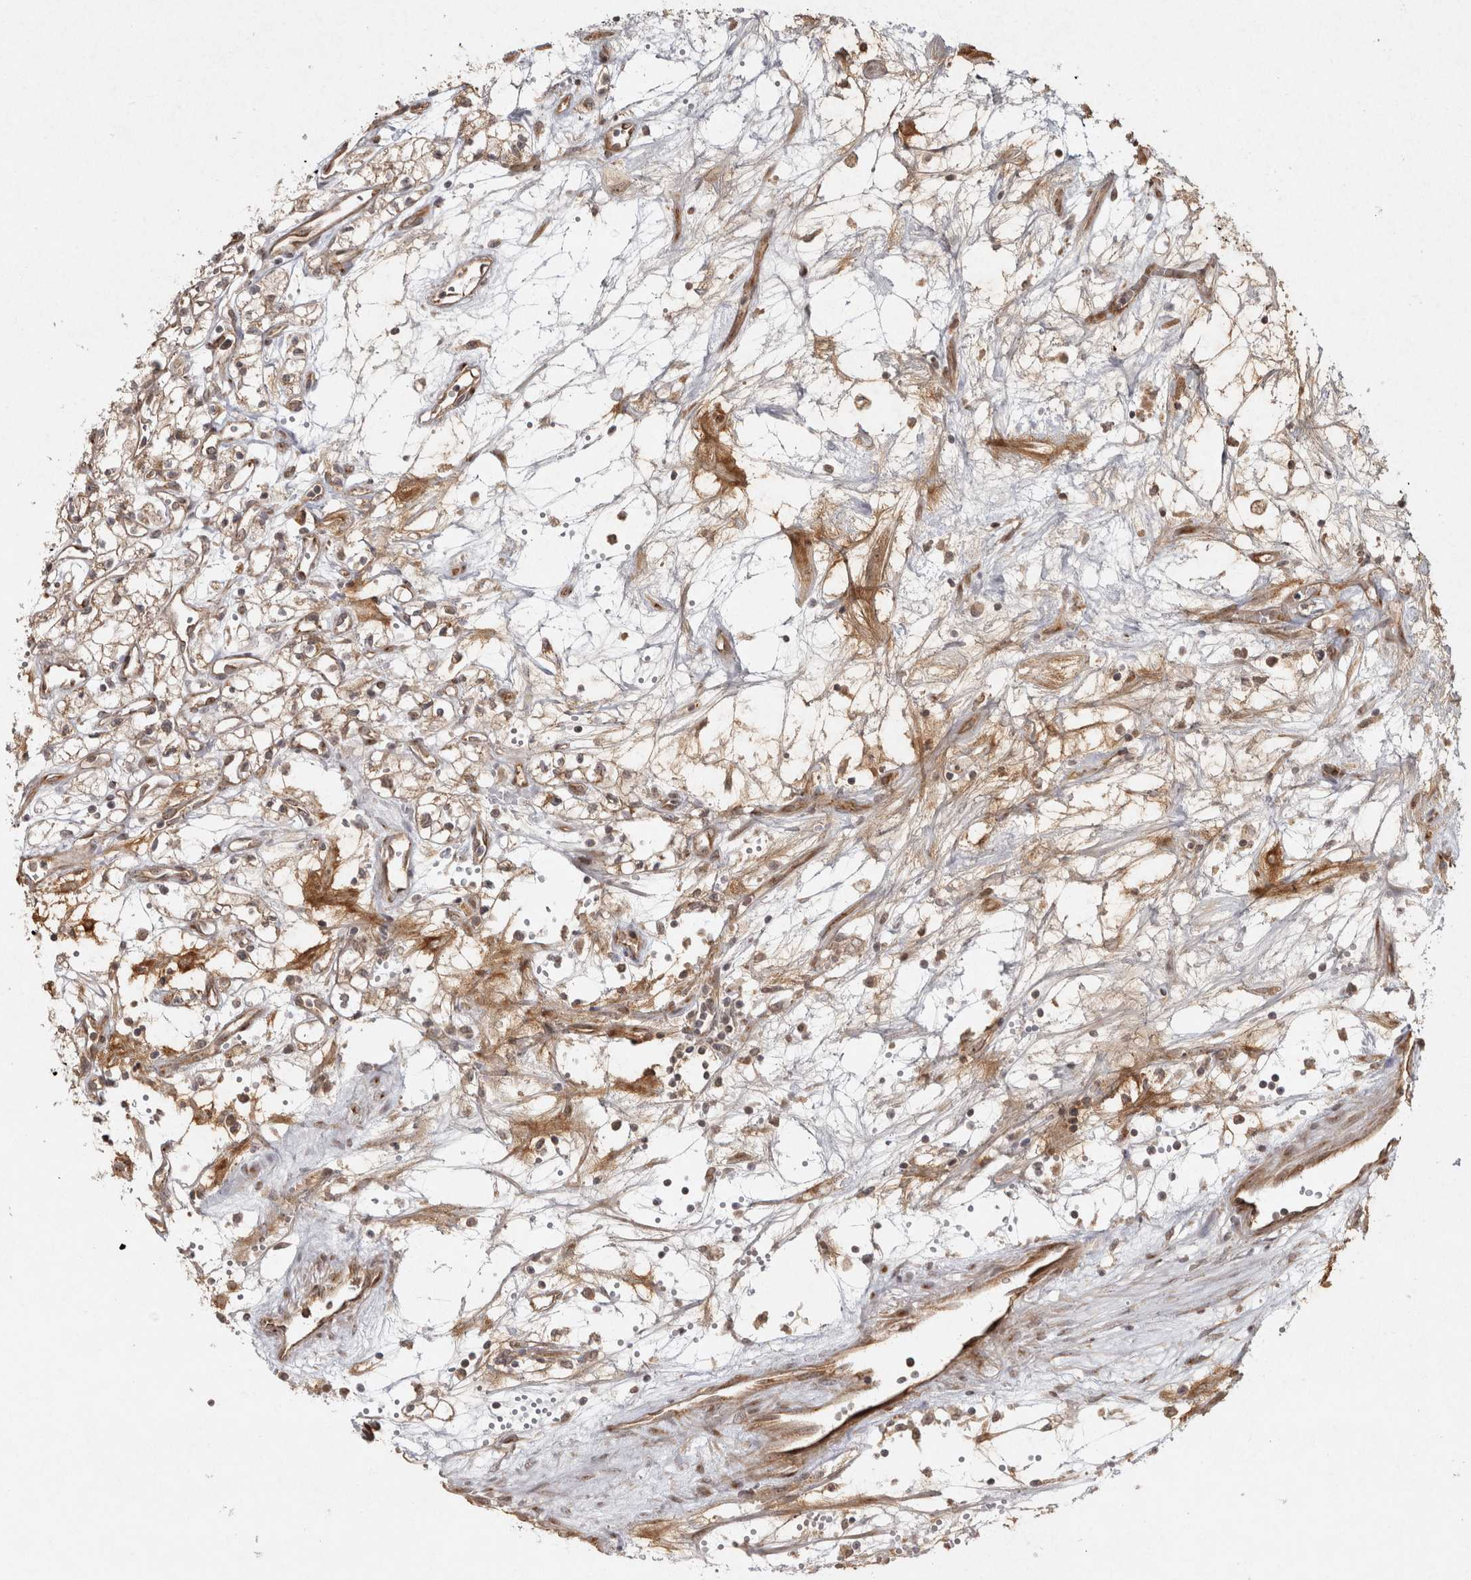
{"staining": {"intensity": "weak", "quantity": ">75%", "location": "cytoplasmic/membranous"}, "tissue": "renal cancer", "cell_type": "Tumor cells", "image_type": "cancer", "snomed": [{"axis": "morphology", "description": "Adenocarcinoma, NOS"}, {"axis": "topography", "description": "Kidney"}], "caption": "Weak cytoplasmic/membranous positivity is appreciated in approximately >75% of tumor cells in renal adenocarcinoma.", "gene": "CAMSAP2", "patient": {"sex": "male", "age": 59}}